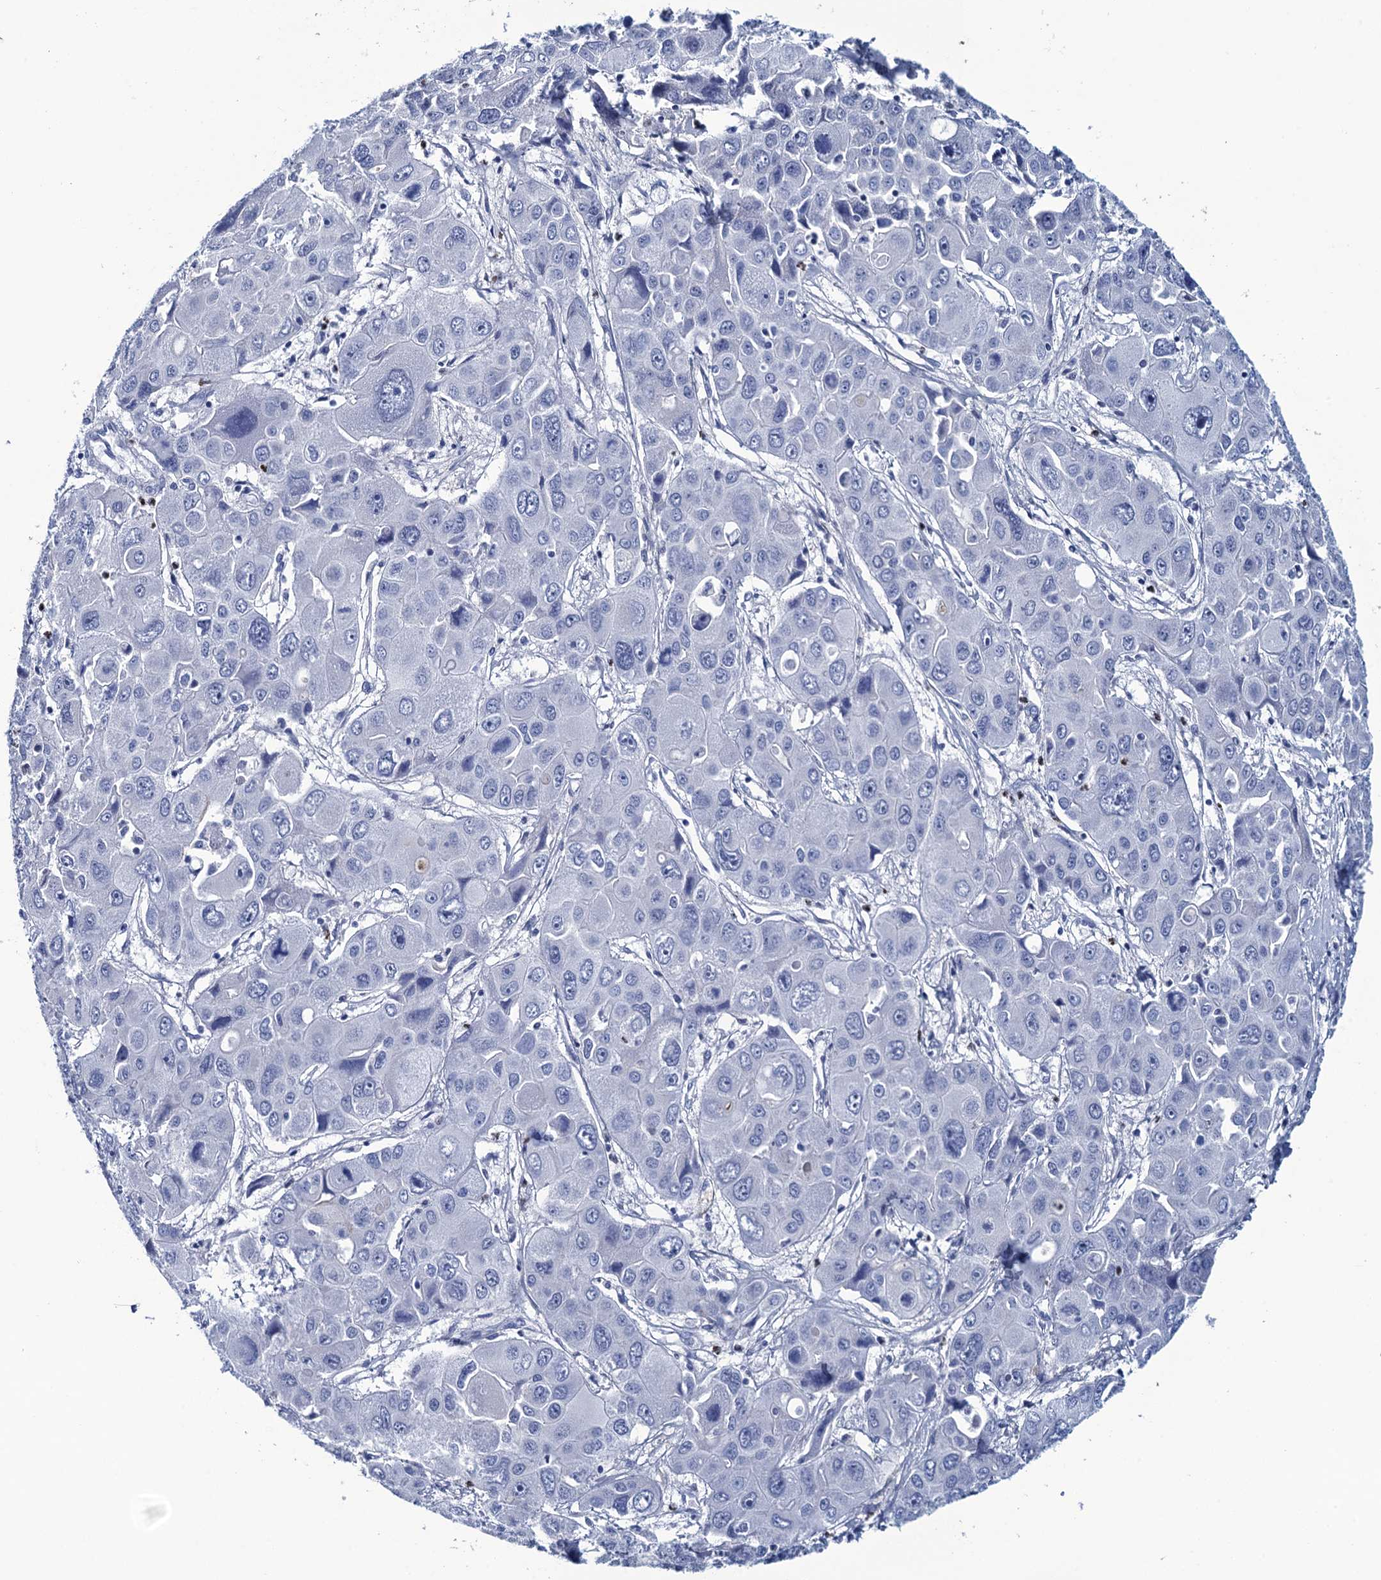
{"staining": {"intensity": "negative", "quantity": "none", "location": "none"}, "tissue": "liver cancer", "cell_type": "Tumor cells", "image_type": "cancer", "snomed": [{"axis": "morphology", "description": "Cholangiocarcinoma"}, {"axis": "topography", "description": "Liver"}], "caption": "A photomicrograph of human cholangiocarcinoma (liver) is negative for staining in tumor cells.", "gene": "RHCG", "patient": {"sex": "male", "age": 67}}